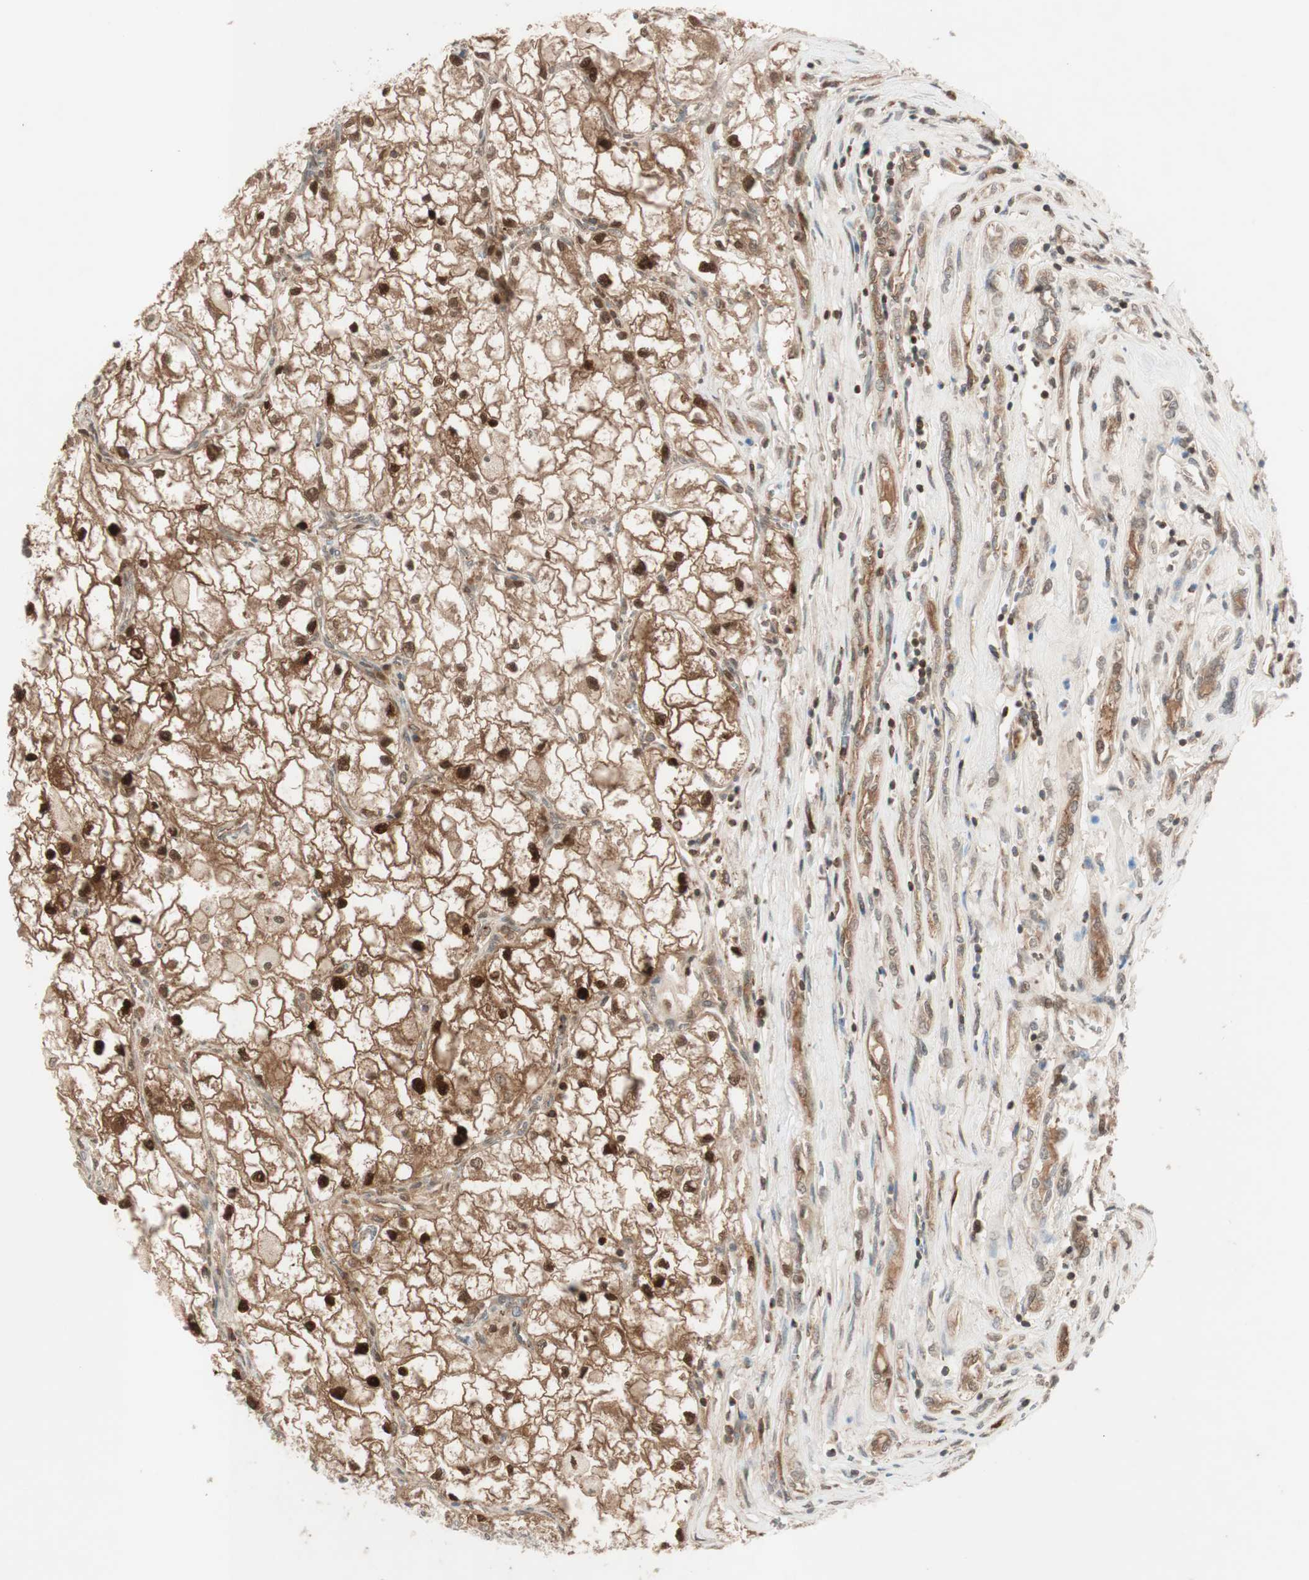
{"staining": {"intensity": "moderate", "quantity": ">75%", "location": "cytoplasmic/membranous,nuclear"}, "tissue": "renal cancer", "cell_type": "Tumor cells", "image_type": "cancer", "snomed": [{"axis": "morphology", "description": "Adenocarcinoma, NOS"}, {"axis": "topography", "description": "Kidney"}], "caption": "Renal cancer (adenocarcinoma) stained with IHC reveals moderate cytoplasmic/membranous and nuclear expression in about >75% of tumor cells. (Brightfield microscopy of DAB IHC at high magnification).", "gene": "EPHA8", "patient": {"sex": "female", "age": 70}}